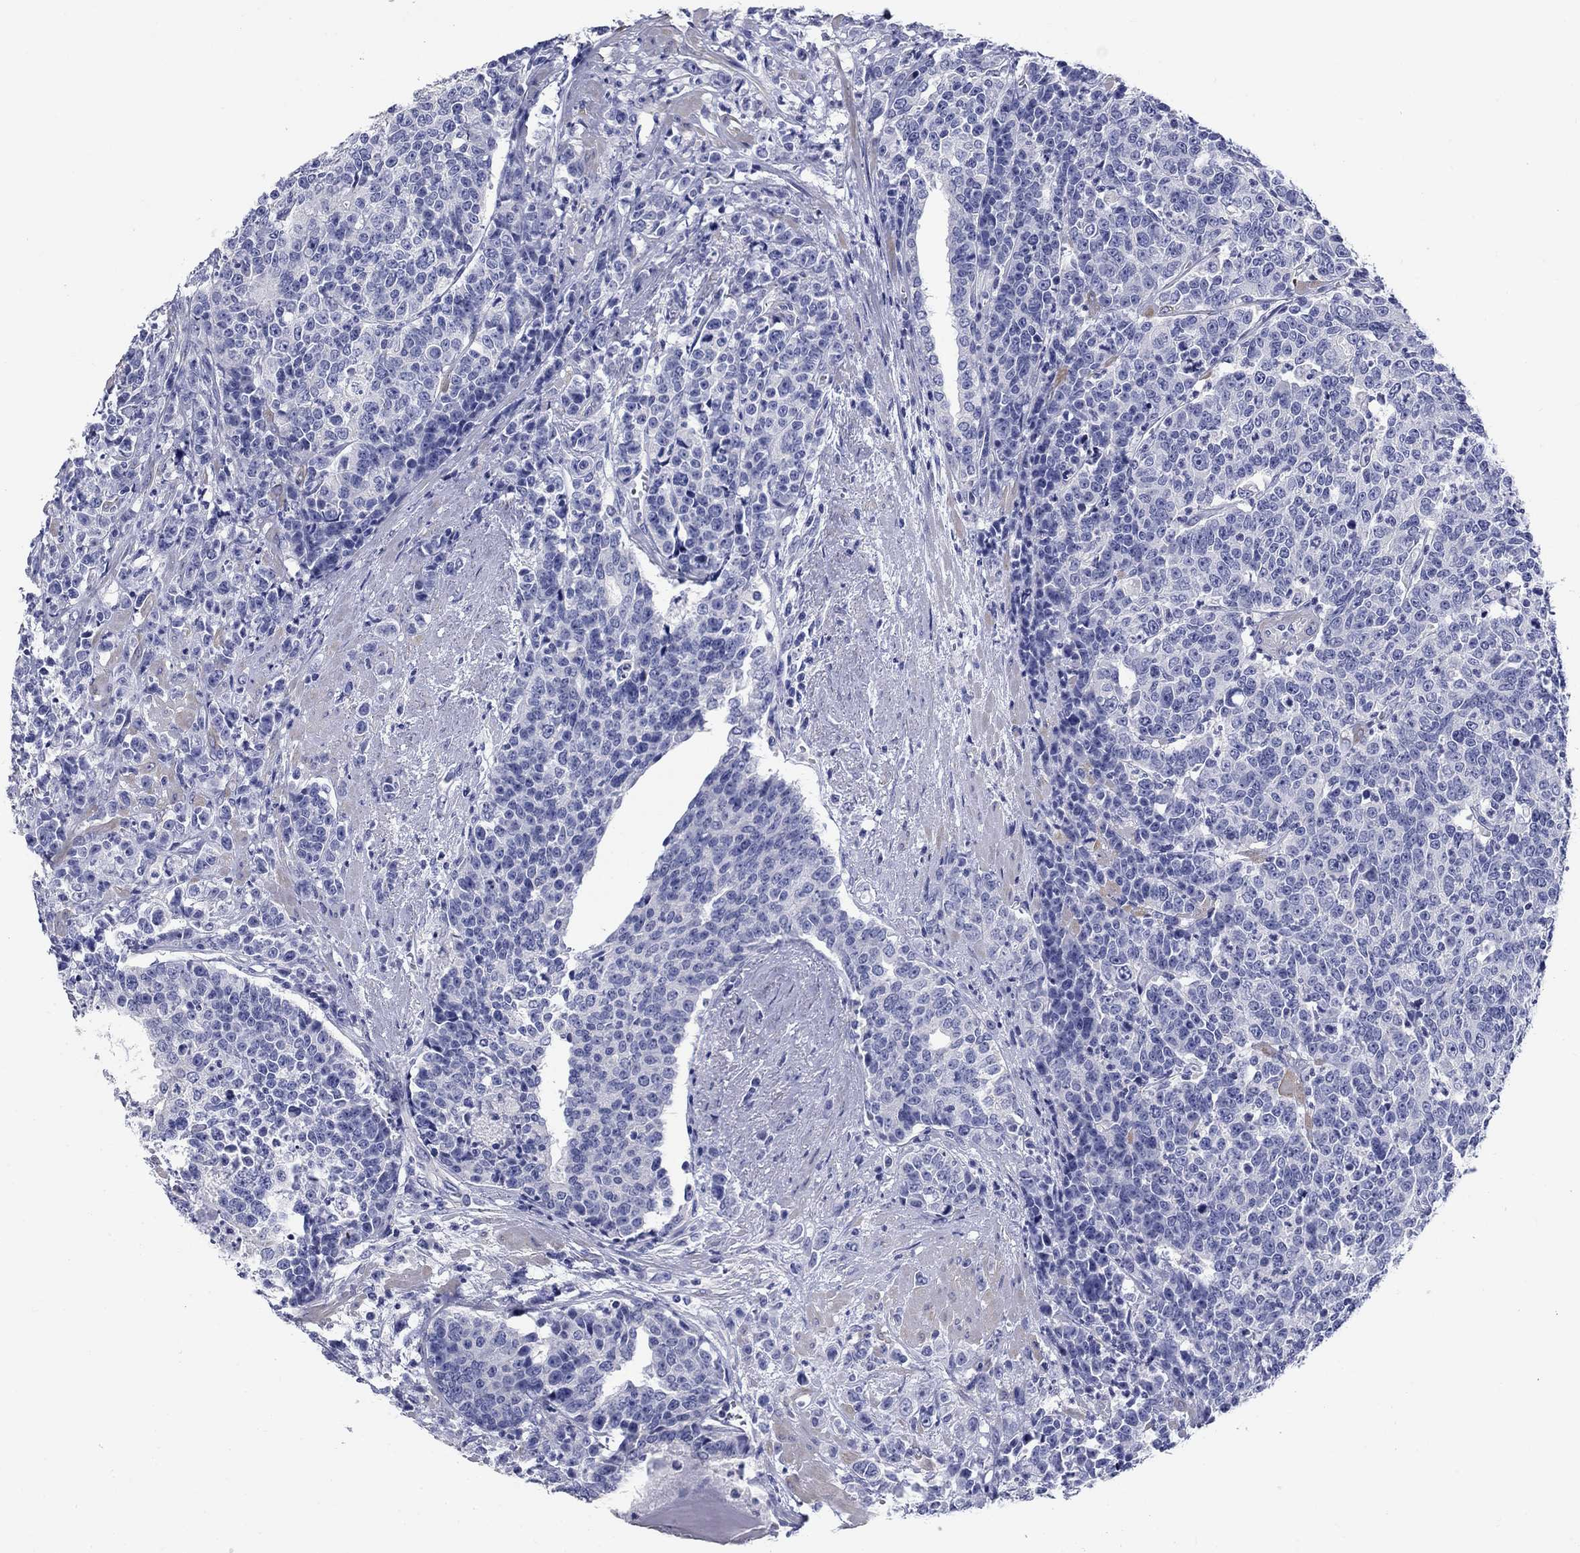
{"staining": {"intensity": "negative", "quantity": "none", "location": "none"}, "tissue": "prostate cancer", "cell_type": "Tumor cells", "image_type": "cancer", "snomed": [{"axis": "morphology", "description": "Adenocarcinoma, NOS"}, {"axis": "topography", "description": "Prostate"}], "caption": "The micrograph reveals no staining of tumor cells in prostate cancer. Brightfield microscopy of IHC stained with DAB (3,3'-diaminobenzidine) (brown) and hematoxylin (blue), captured at high magnification.", "gene": "PRKCG", "patient": {"sex": "male", "age": 67}}